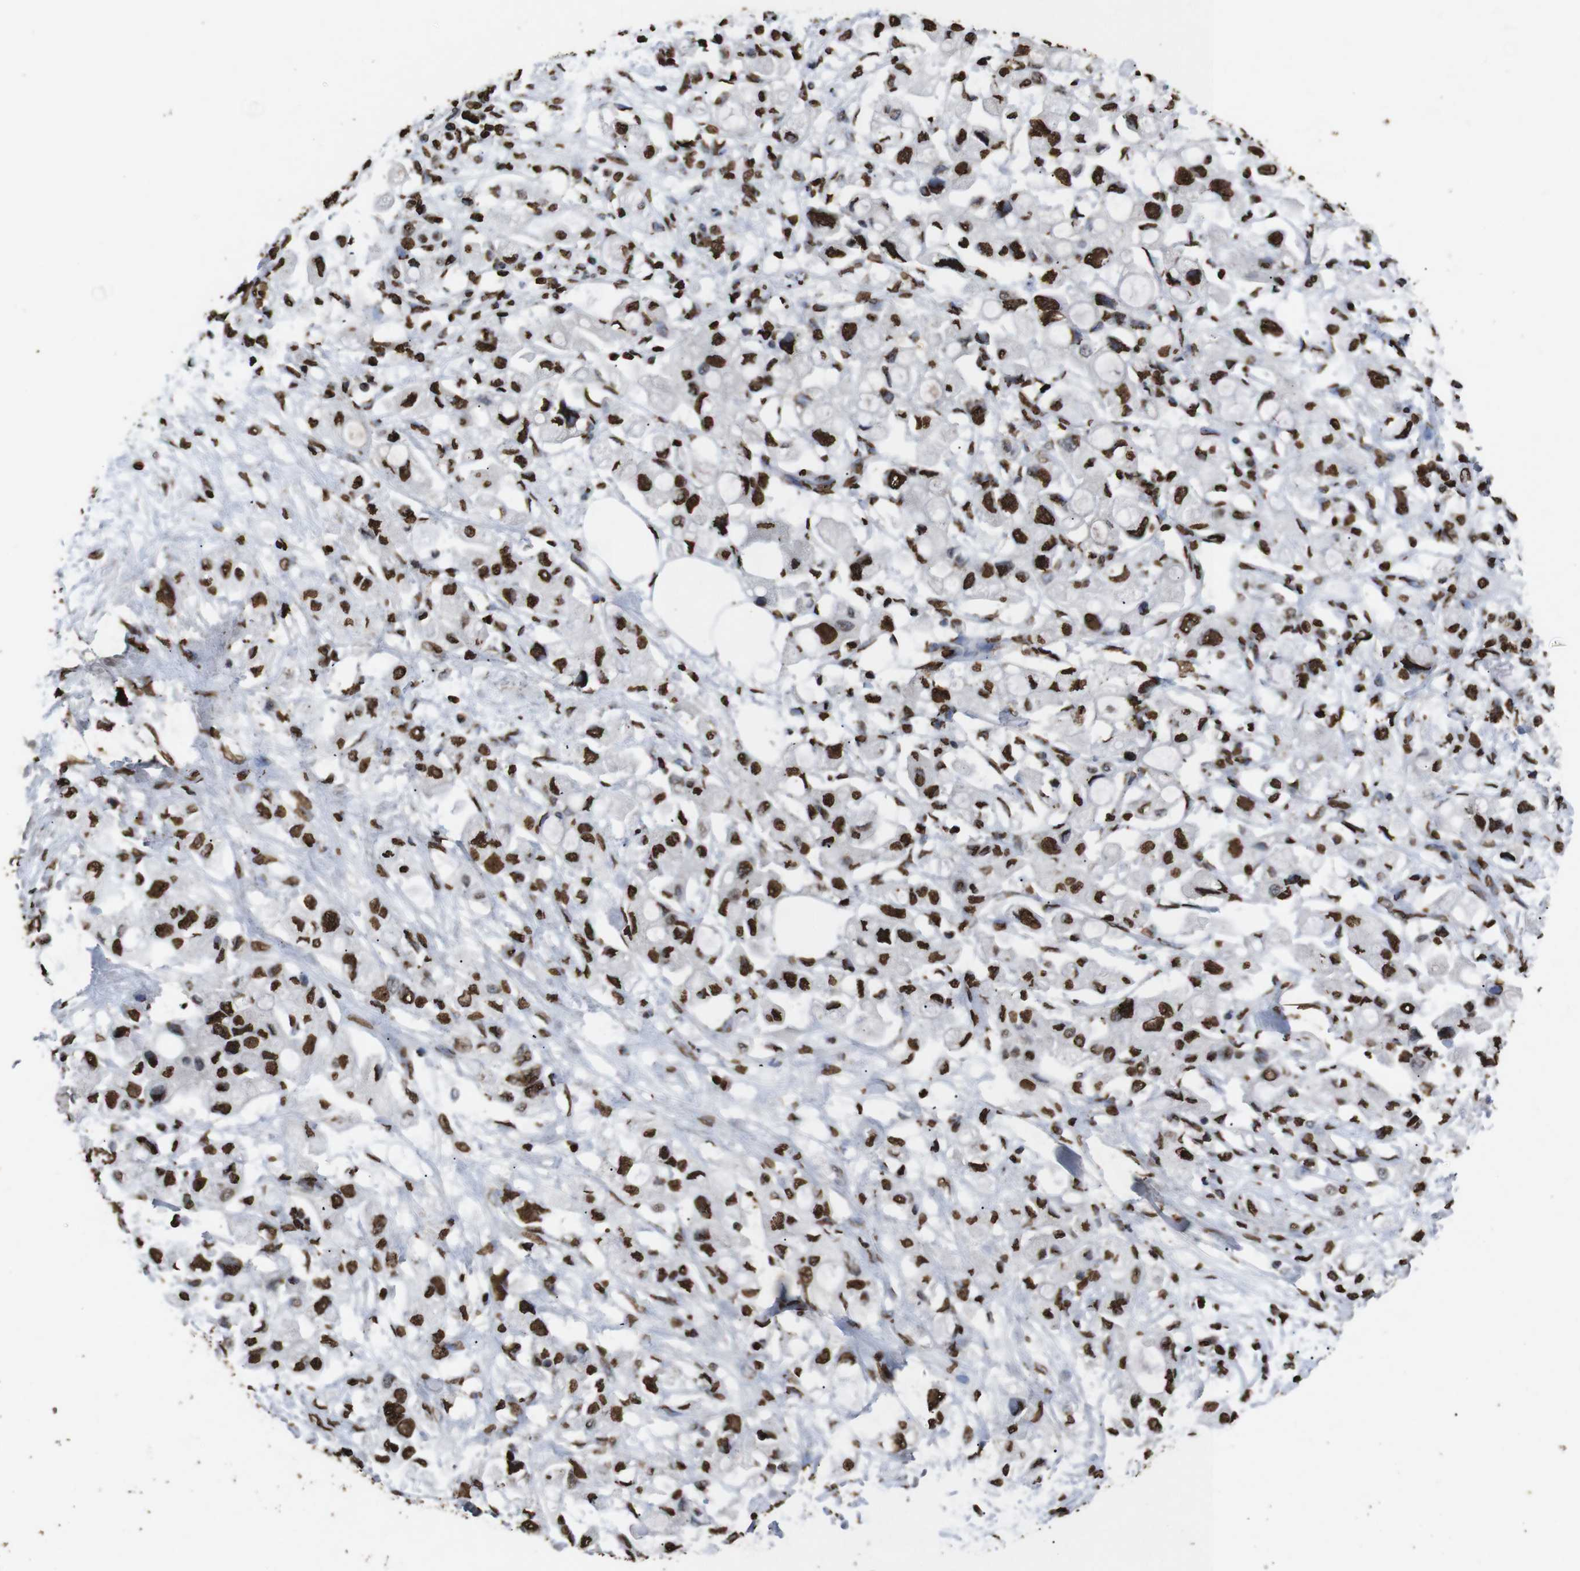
{"staining": {"intensity": "strong", "quantity": ">75%", "location": "nuclear"}, "tissue": "pancreatic cancer", "cell_type": "Tumor cells", "image_type": "cancer", "snomed": [{"axis": "morphology", "description": "Adenocarcinoma, NOS"}, {"axis": "topography", "description": "Pancreas"}], "caption": "Immunohistochemical staining of adenocarcinoma (pancreatic) shows high levels of strong nuclear protein positivity in approximately >75% of tumor cells.", "gene": "MDM2", "patient": {"sex": "female", "age": 56}}